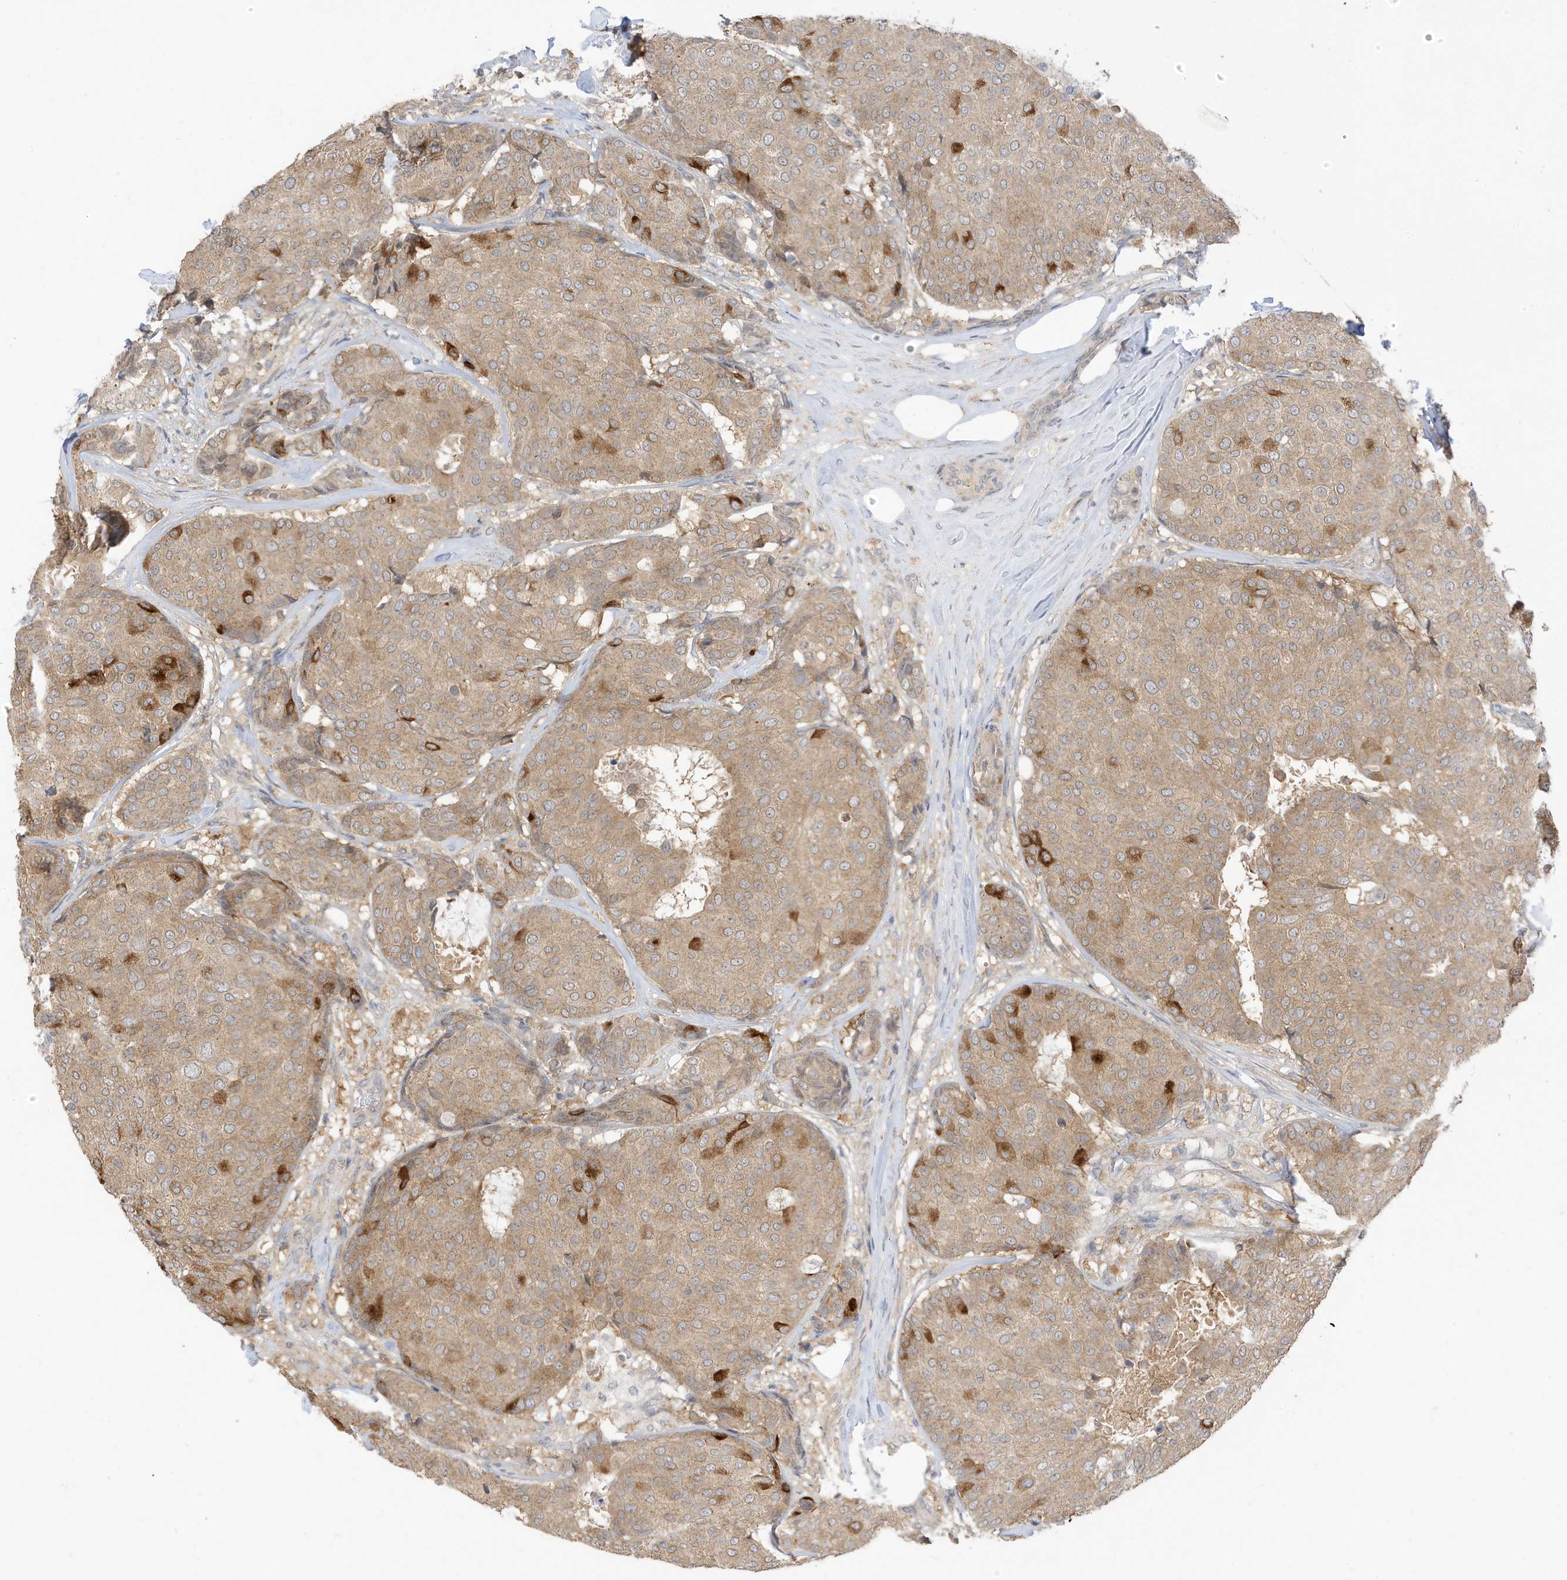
{"staining": {"intensity": "weak", "quantity": ">75%", "location": "cytoplasmic/membranous"}, "tissue": "breast cancer", "cell_type": "Tumor cells", "image_type": "cancer", "snomed": [{"axis": "morphology", "description": "Duct carcinoma"}, {"axis": "topography", "description": "Breast"}], "caption": "Human breast cancer stained for a protein (brown) demonstrates weak cytoplasmic/membranous positive positivity in about >75% of tumor cells.", "gene": "TAB3", "patient": {"sex": "female", "age": 75}}